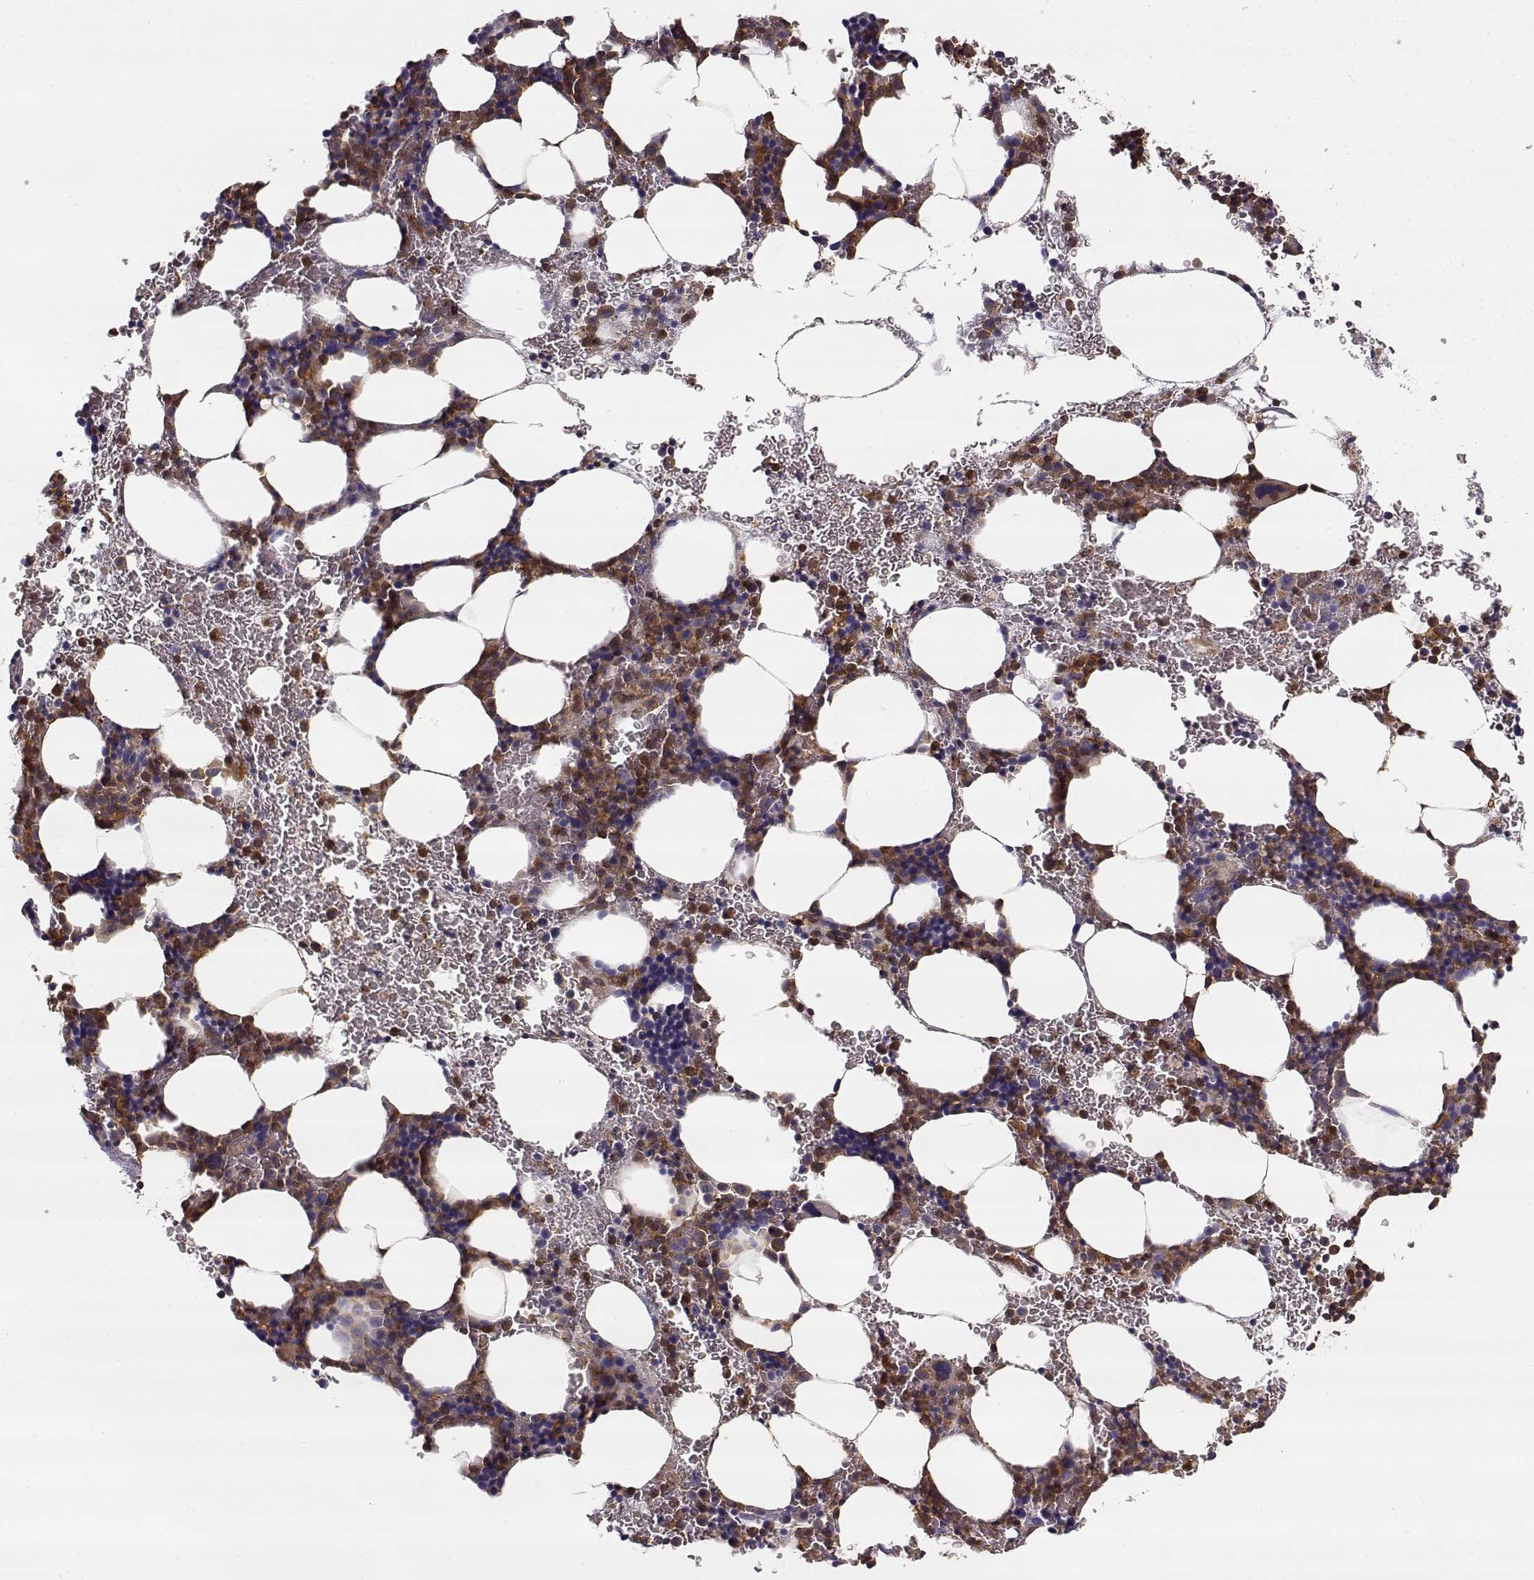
{"staining": {"intensity": "strong", "quantity": "25%-75%", "location": "cytoplasmic/membranous"}, "tissue": "bone marrow", "cell_type": "Hematopoietic cells", "image_type": "normal", "snomed": [{"axis": "morphology", "description": "Normal tissue, NOS"}, {"axis": "topography", "description": "Bone marrow"}], "caption": "Bone marrow stained for a protein (brown) exhibits strong cytoplasmic/membranous positive staining in about 25%-75% of hematopoietic cells.", "gene": "VAV1", "patient": {"sex": "male", "age": 77}}